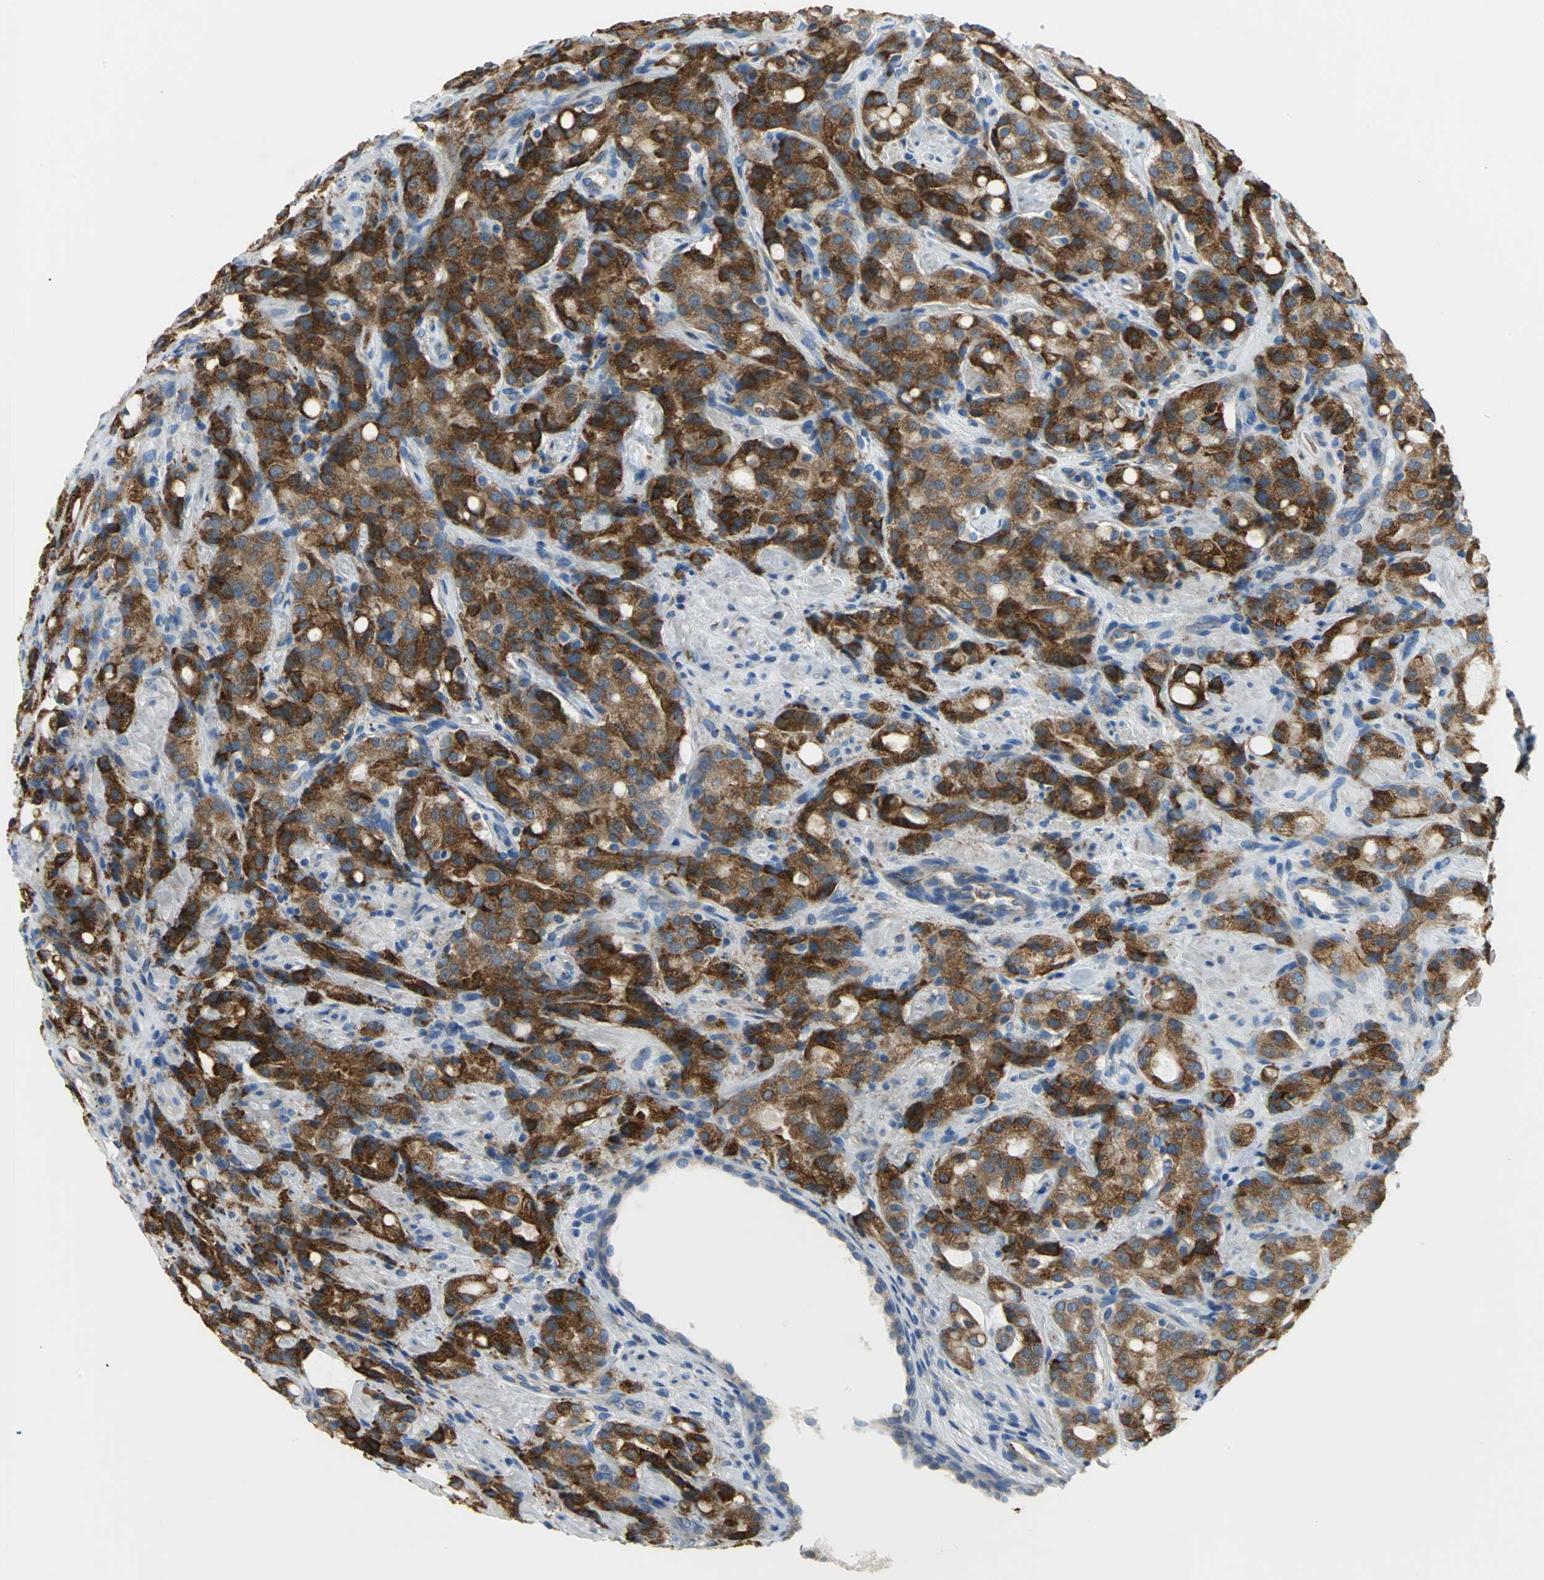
{"staining": {"intensity": "strong", "quantity": ">75%", "location": "cytoplasmic/membranous"}, "tissue": "prostate cancer", "cell_type": "Tumor cells", "image_type": "cancer", "snomed": [{"axis": "morphology", "description": "Adenocarcinoma, High grade"}, {"axis": "topography", "description": "Prostate"}], "caption": "Strong cytoplasmic/membranous protein positivity is appreciated in approximately >75% of tumor cells in prostate cancer.", "gene": "TULP4", "patient": {"sex": "male", "age": 72}}